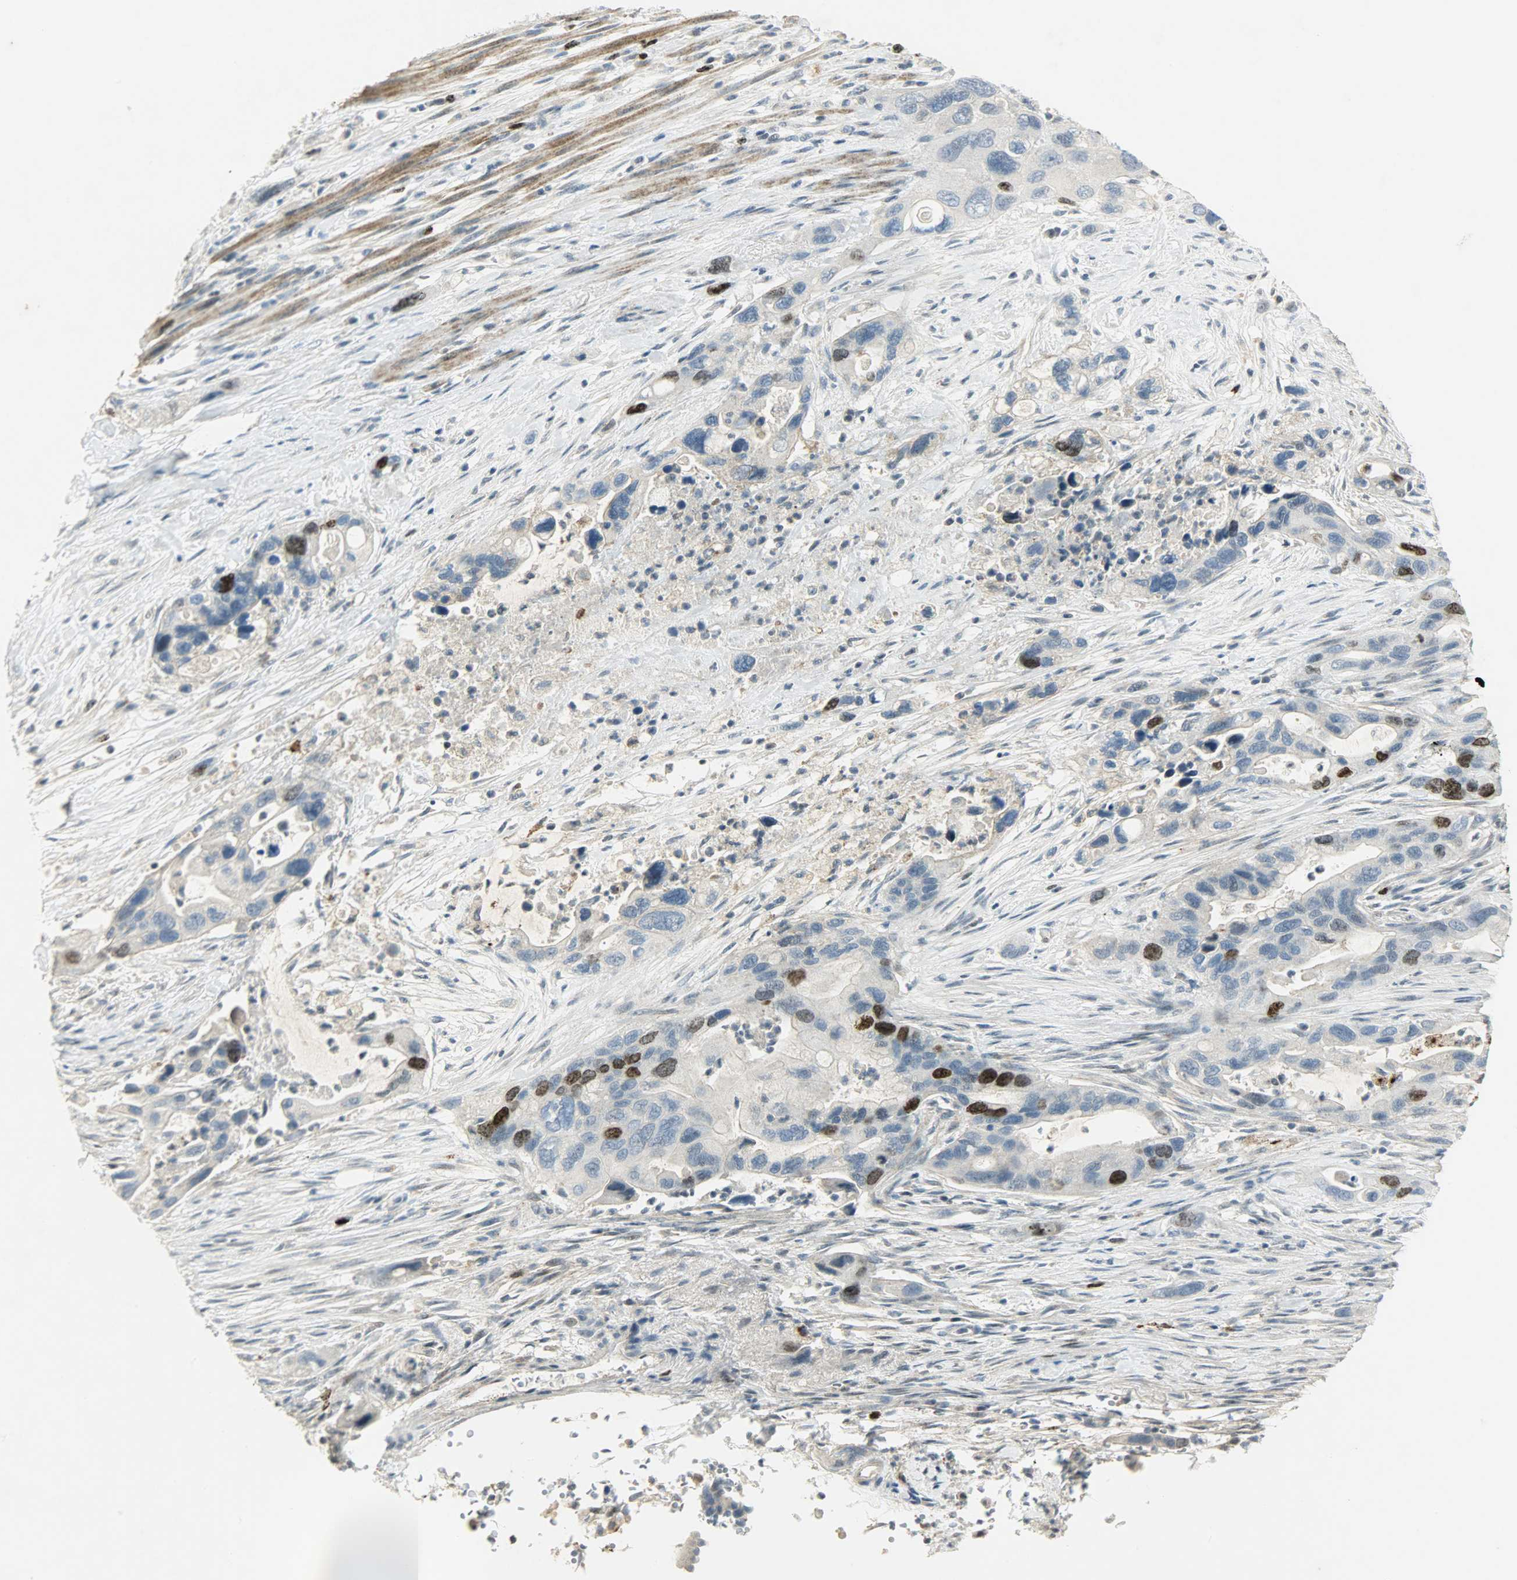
{"staining": {"intensity": "strong", "quantity": "<25%", "location": "nuclear"}, "tissue": "pancreatic cancer", "cell_type": "Tumor cells", "image_type": "cancer", "snomed": [{"axis": "morphology", "description": "Adenocarcinoma, NOS"}, {"axis": "topography", "description": "Pancreas"}], "caption": "This image displays adenocarcinoma (pancreatic) stained with immunohistochemistry to label a protein in brown. The nuclear of tumor cells show strong positivity for the protein. Nuclei are counter-stained blue.", "gene": "AURKB", "patient": {"sex": "female", "age": 71}}